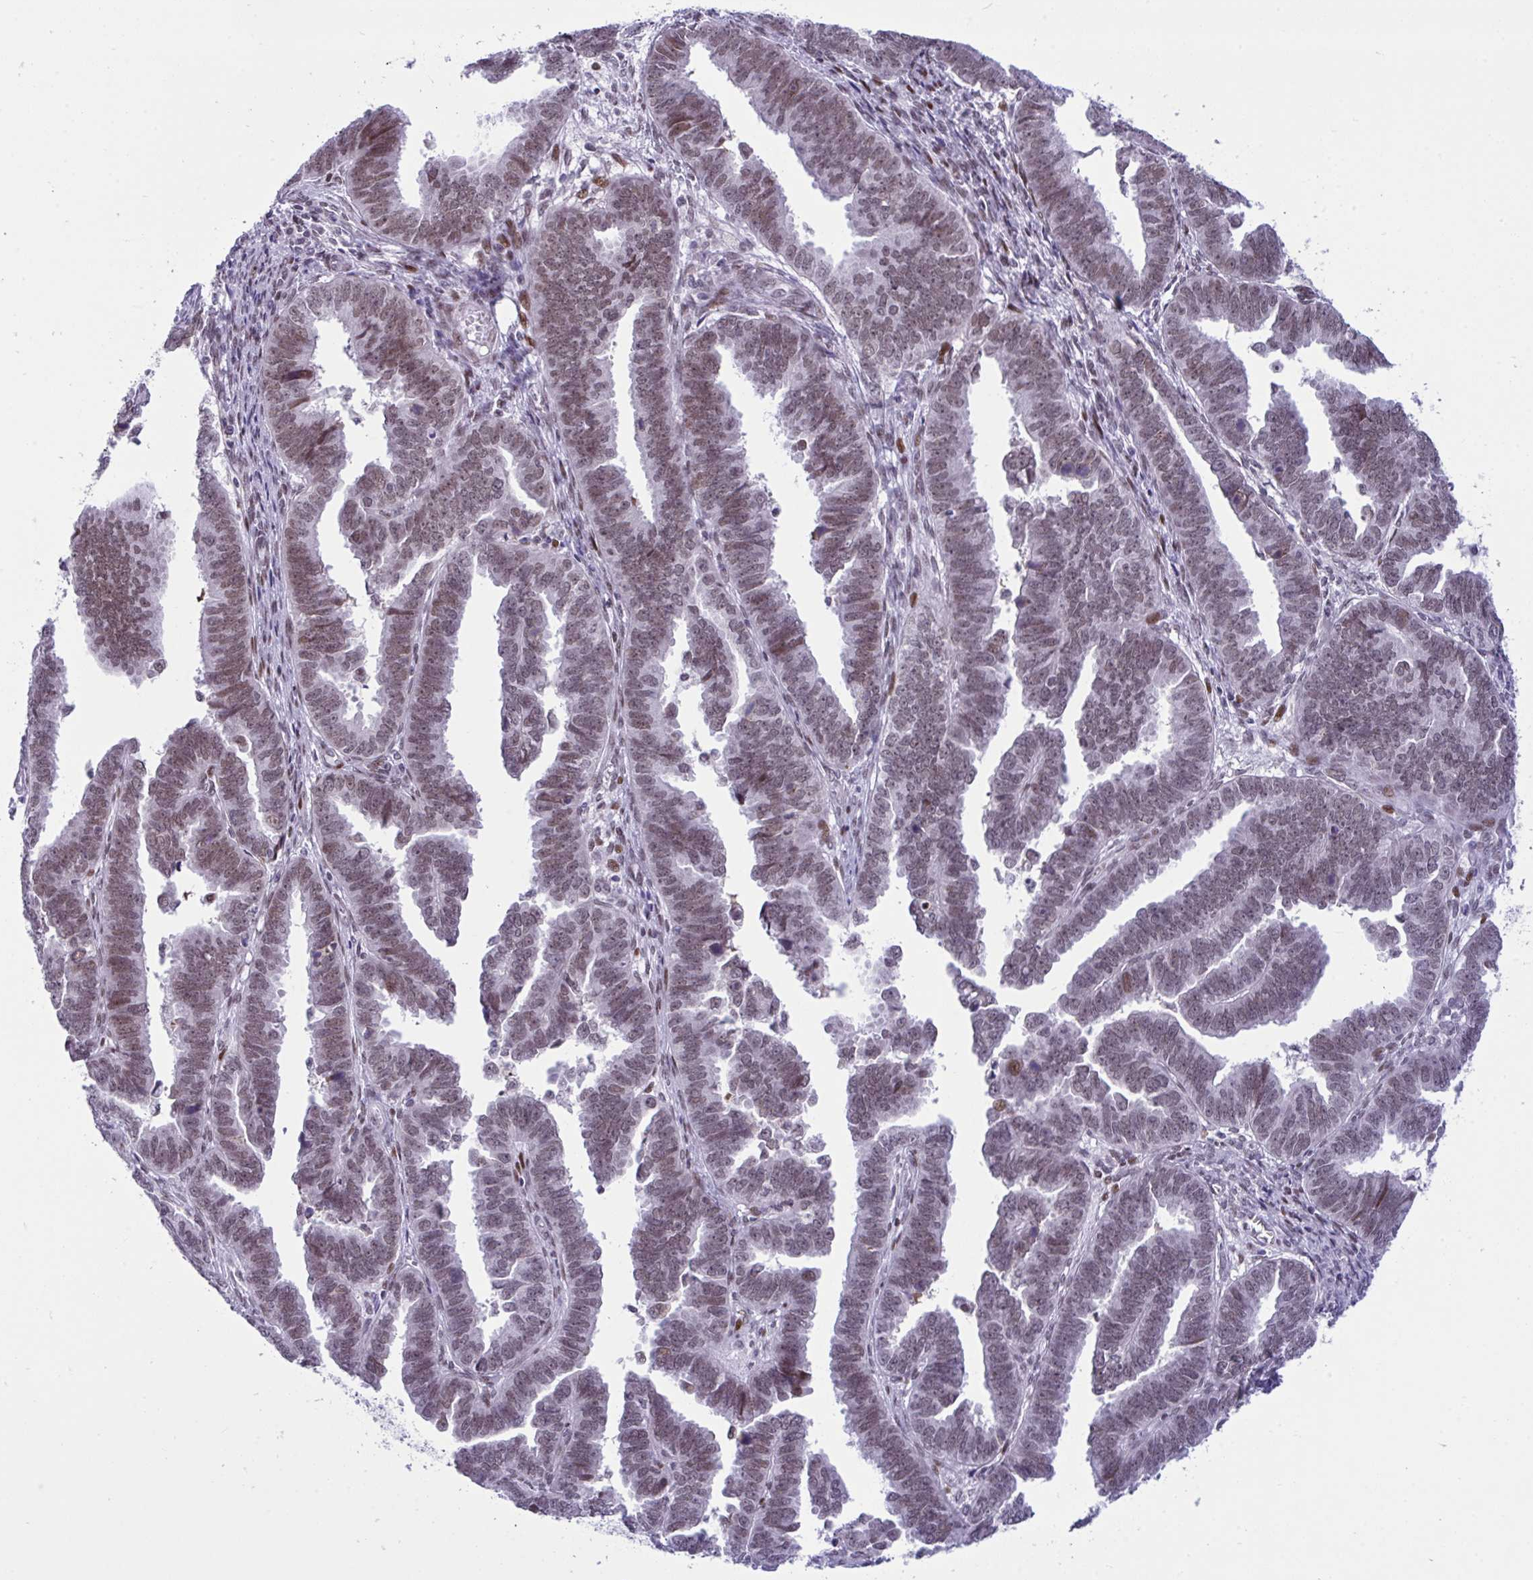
{"staining": {"intensity": "moderate", "quantity": ">75%", "location": "nuclear"}, "tissue": "endometrial cancer", "cell_type": "Tumor cells", "image_type": "cancer", "snomed": [{"axis": "morphology", "description": "Adenocarcinoma, NOS"}, {"axis": "topography", "description": "Endometrium"}], "caption": "Immunohistochemistry (DAB (3,3'-diaminobenzidine)) staining of endometrial cancer shows moderate nuclear protein expression in about >75% of tumor cells.", "gene": "ZFHX3", "patient": {"sex": "female", "age": 75}}